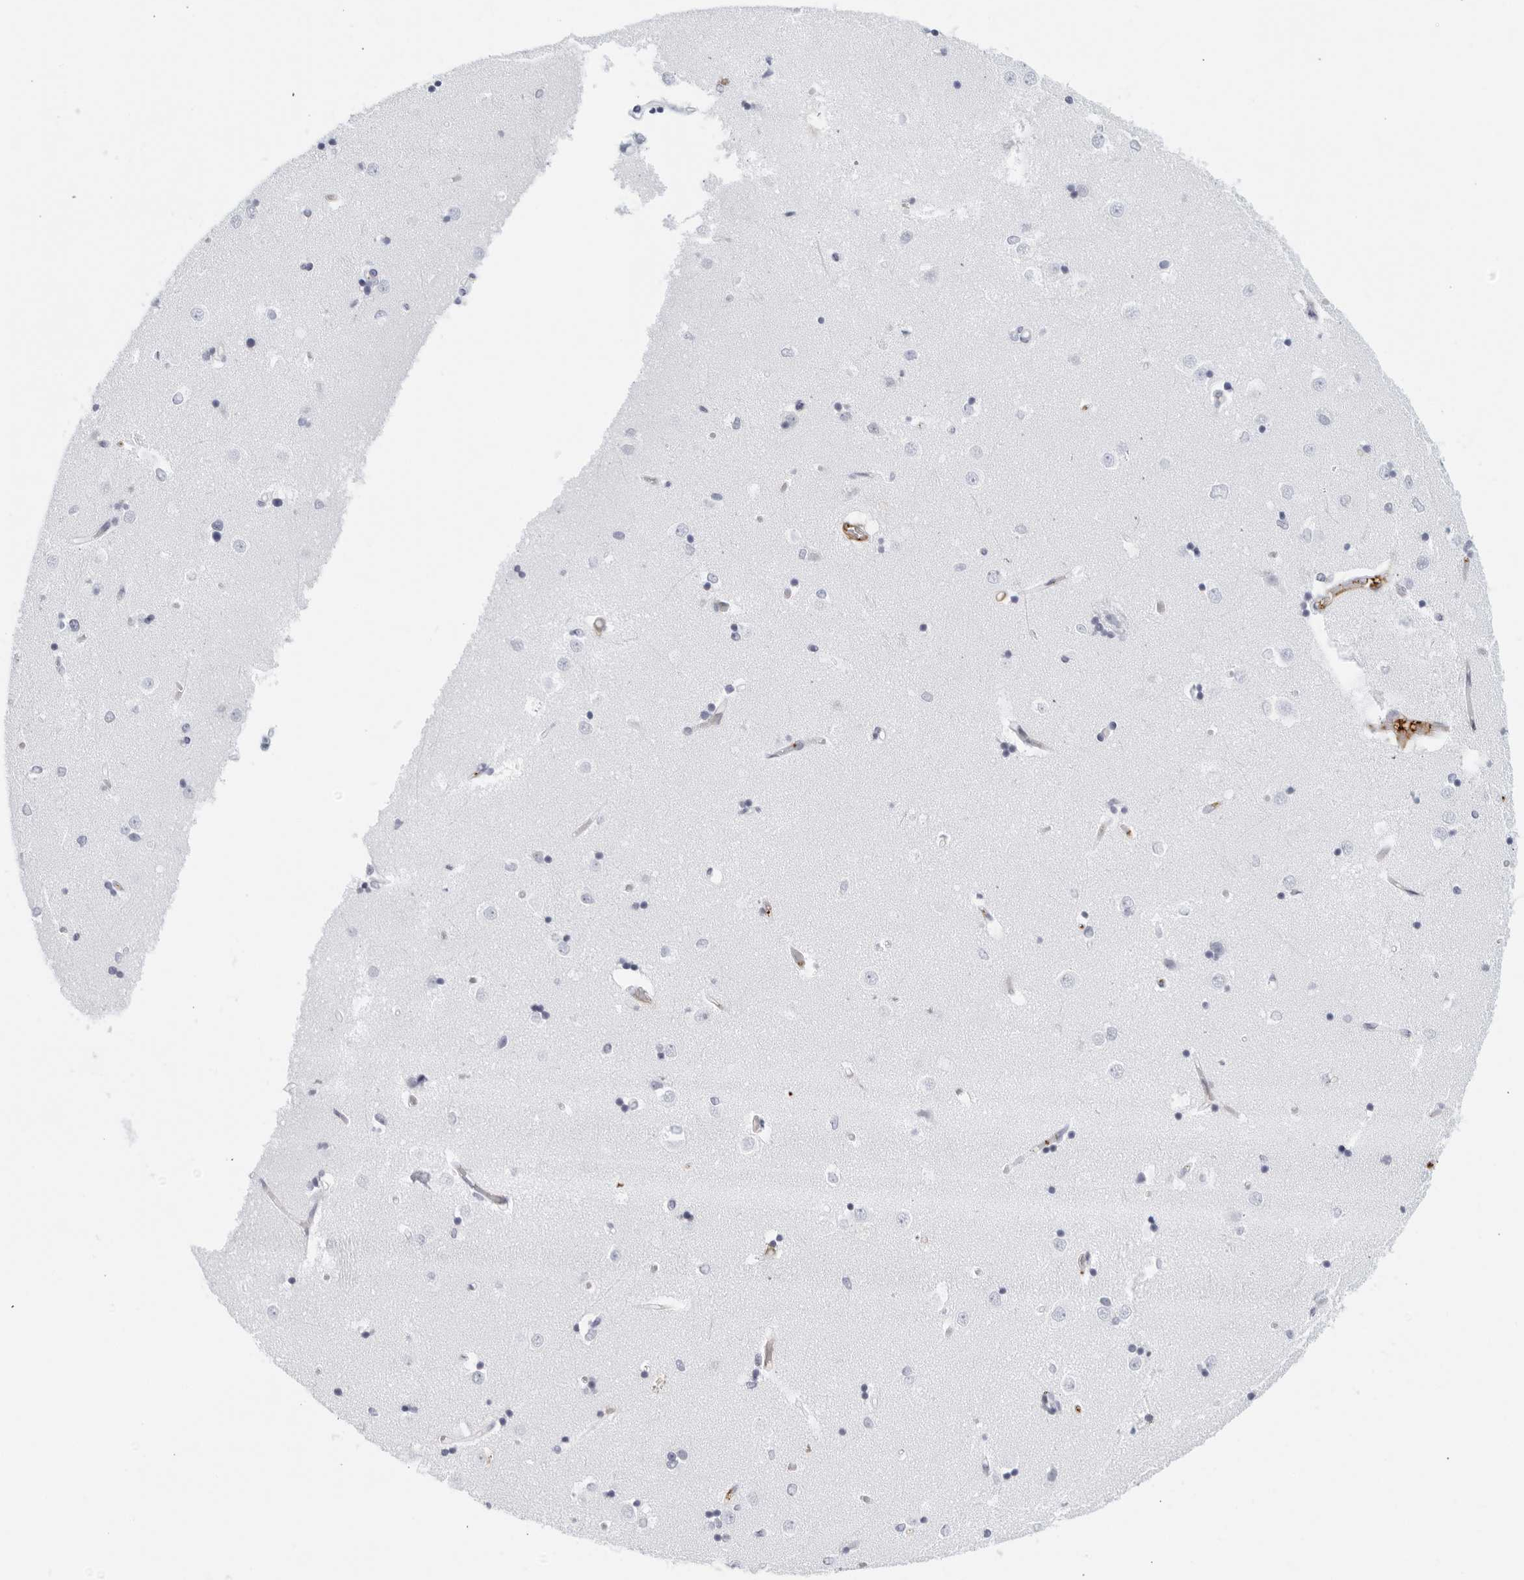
{"staining": {"intensity": "negative", "quantity": "none", "location": "none"}, "tissue": "caudate", "cell_type": "Glial cells", "image_type": "normal", "snomed": [{"axis": "morphology", "description": "Normal tissue, NOS"}, {"axis": "topography", "description": "Lateral ventricle wall"}], "caption": "A high-resolution micrograph shows immunohistochemistry staining of benign caudate, which demonstrates no significant staining in glial cells. (Stains: DAB IHC with hematoxylin counter stain, Microscopy: brightfield microscopy at high magnification).", "gene": "FGG", "patient": {"sex": "male", "age": 45}}